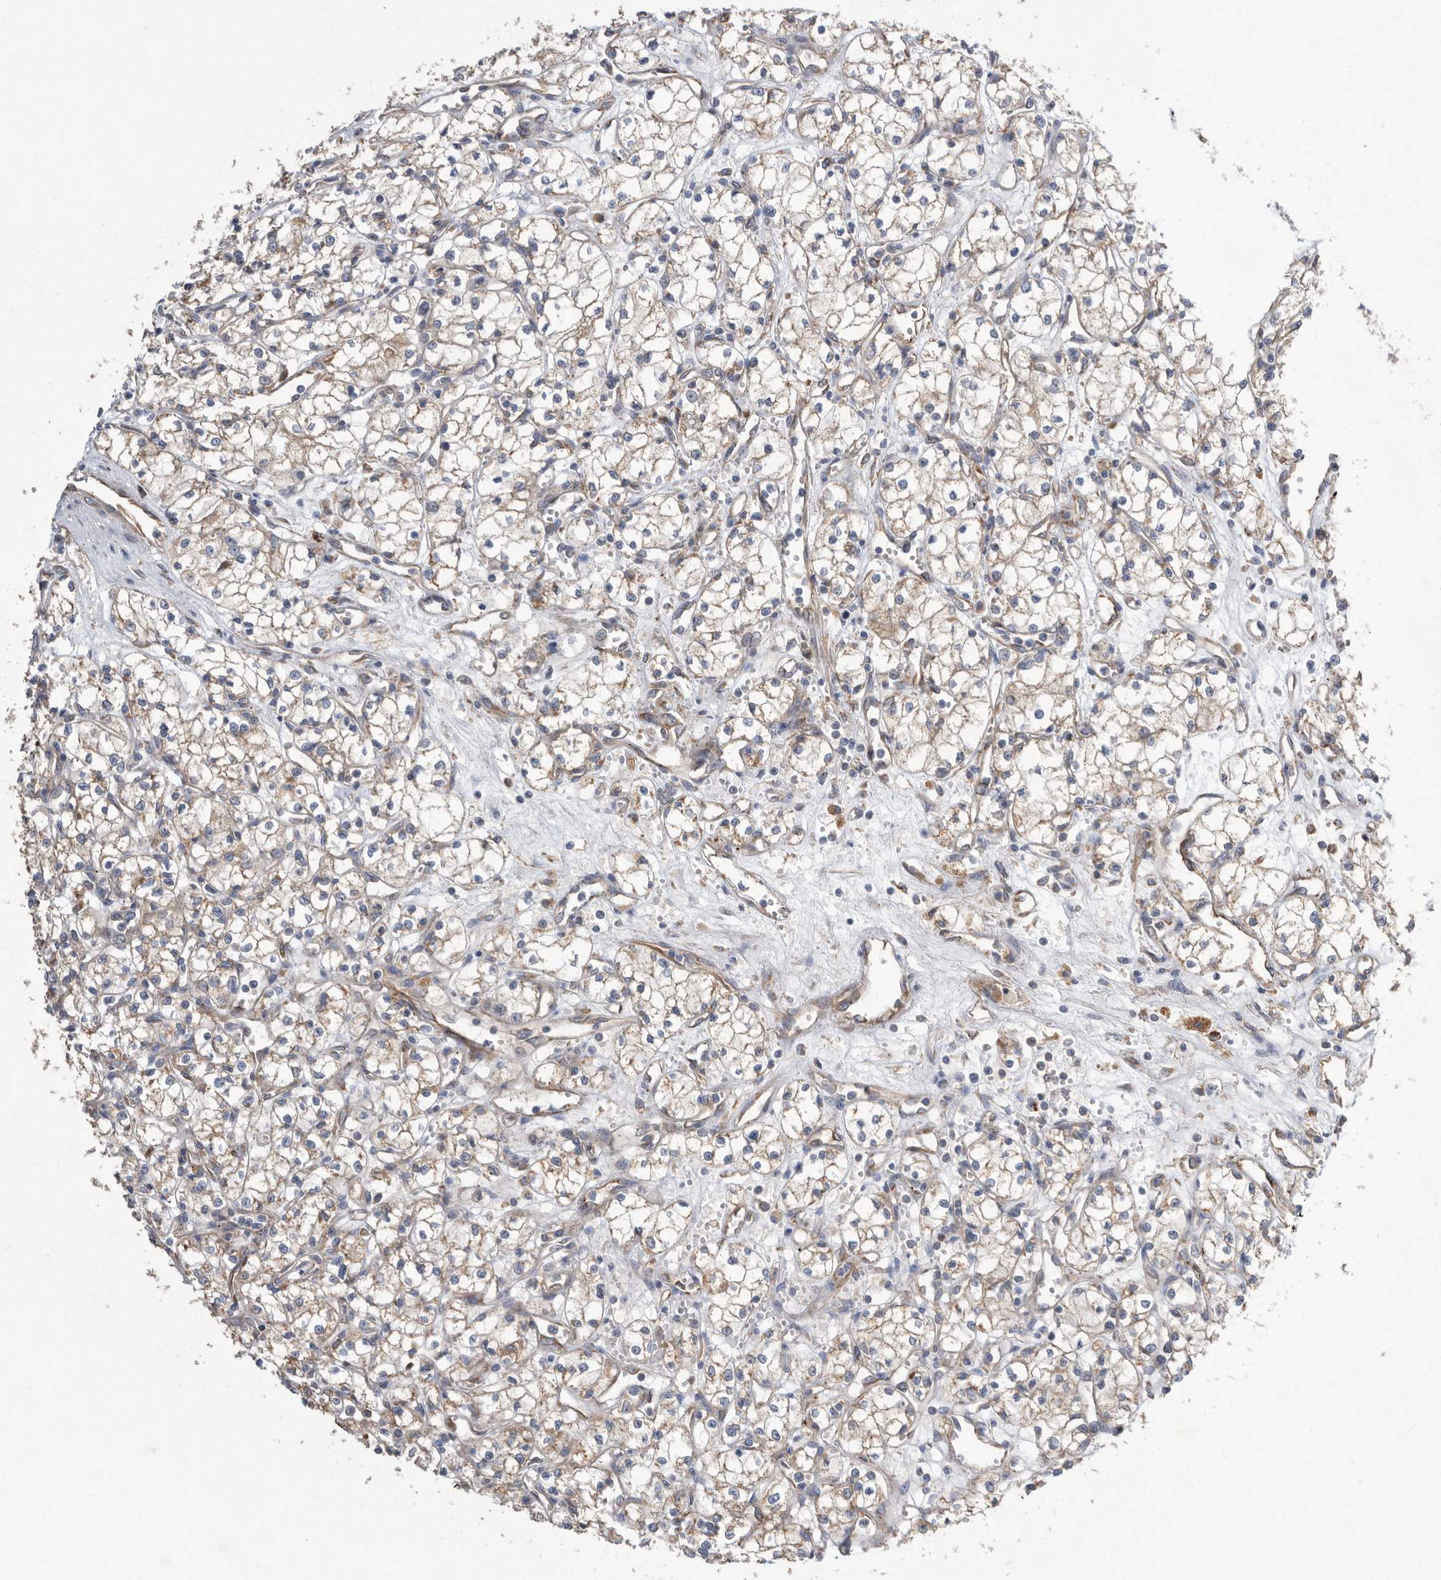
{"staining": {"intensity": "weak", "quantity": ">75%", "location": "cytoplasmic/membranous"}, "tissue": "renal cancer", "cell_type": "Tumor cells", "image_type": "cancer", "snomed": [{"axis": "morphology", "description": "Adenocarcinoma, NOS"}, {"axis": "topography", "description": "Kidney"}], "caption": "An IHC image of tumor tissue is shown. Protein staining in brown shows weak cytoplasmic/membranous positivity in renal cancer within tumor cells. The protein is shown in brown color, while the nuclei are stained blue.", "gene": "PON2", "patient": {"sex": "male", "age": 59}}